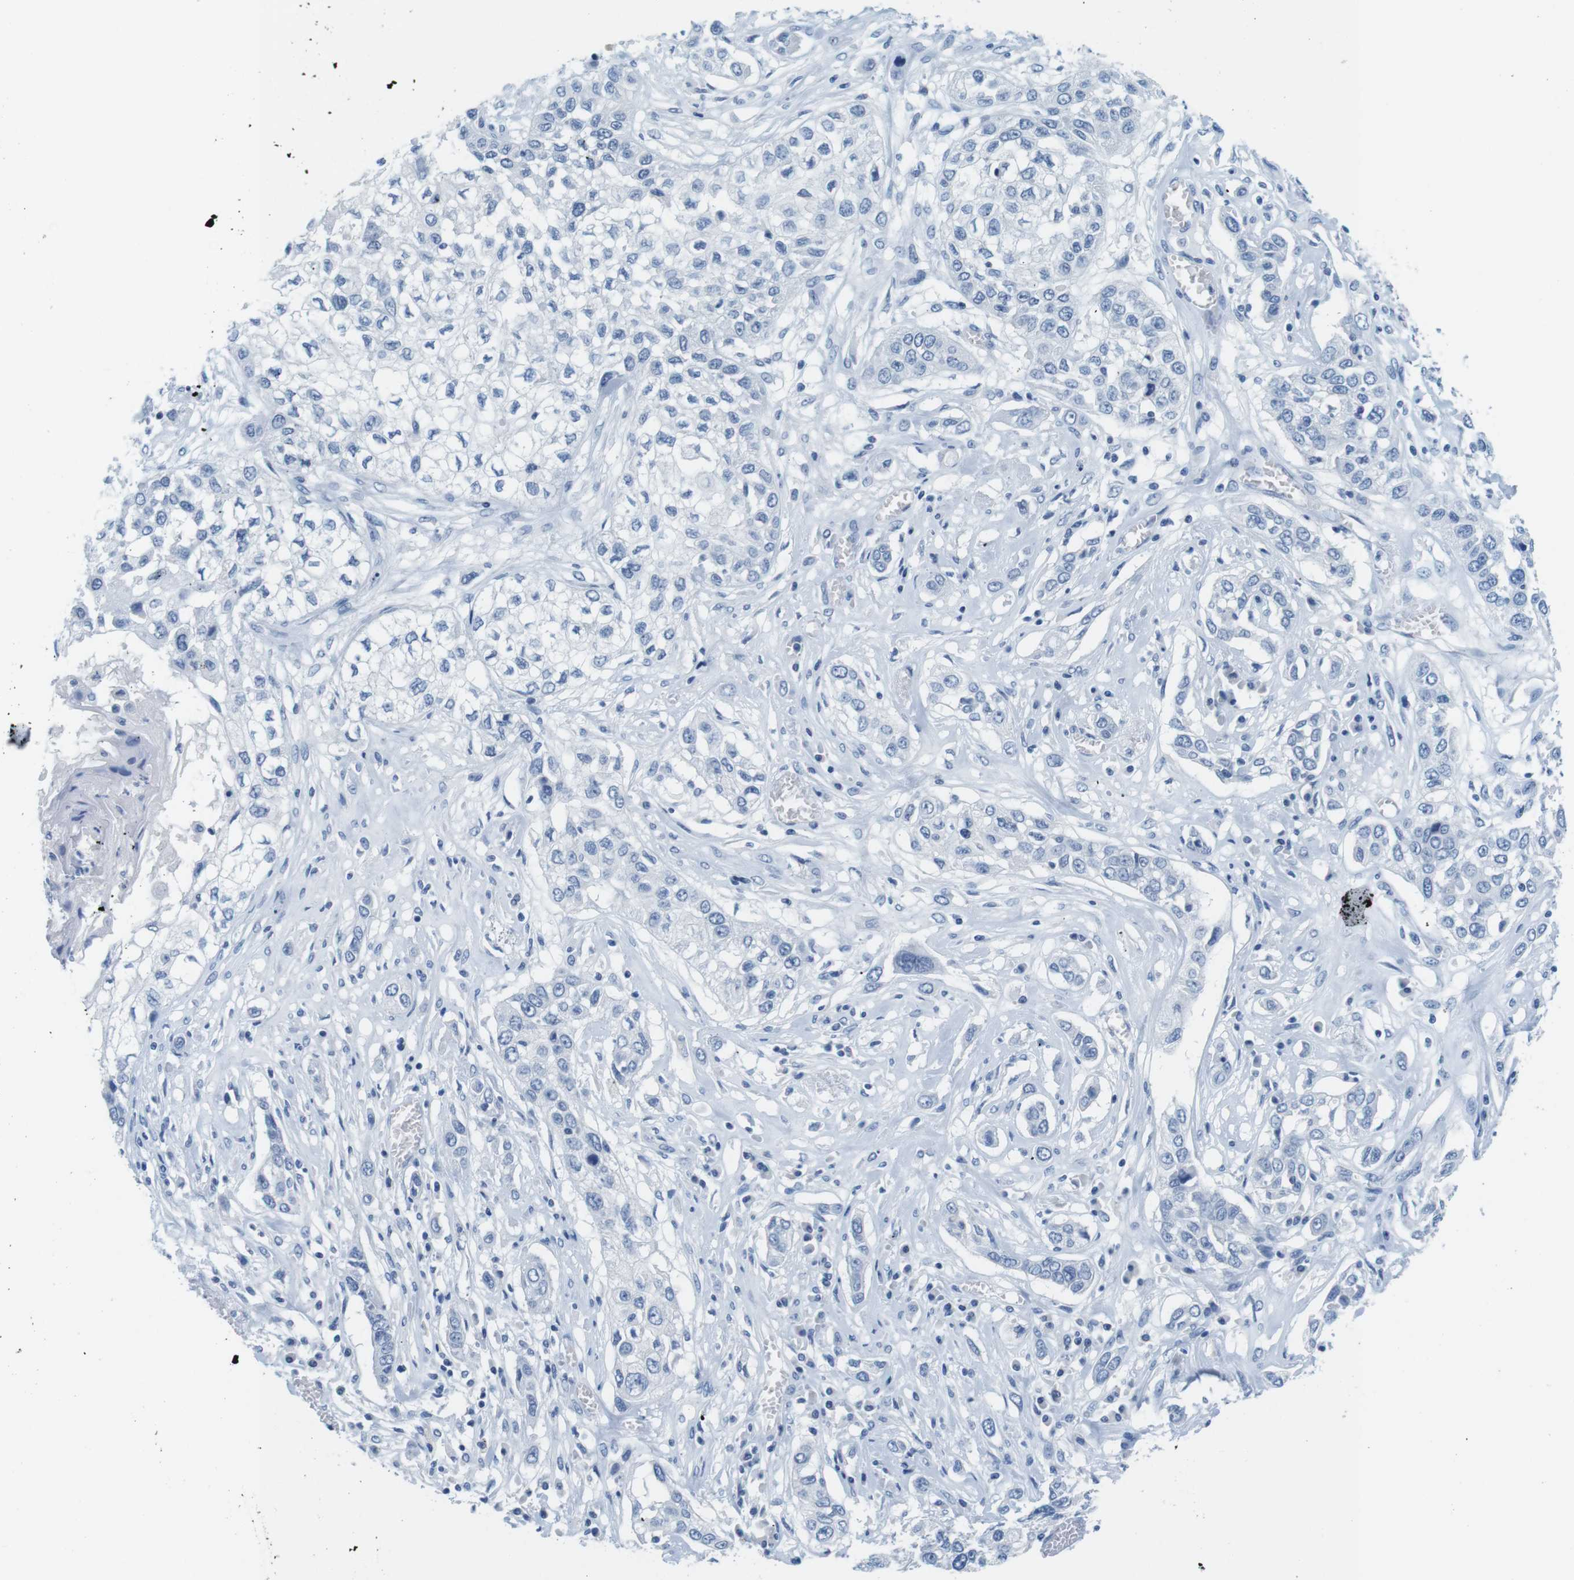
{"staining": {"intensity": "negative", "quantity": "none", "location": "none"}, "tissue": "lung cancer", "cell_type": "Tumor cells", "image_type": "cancer", "snomed": [{"axis": "morphology", "description": "Squamous cell carcinoma, NOS"}, {"axis": "topography", "description": "Lung"}], "caption": "Protein analysis of lung cancer (squamous cell carcinoma) exhibits no significant positivity in tumor cells.", "gene": "CYP2C9", "patient": {"sex": "male", "age": 71}}